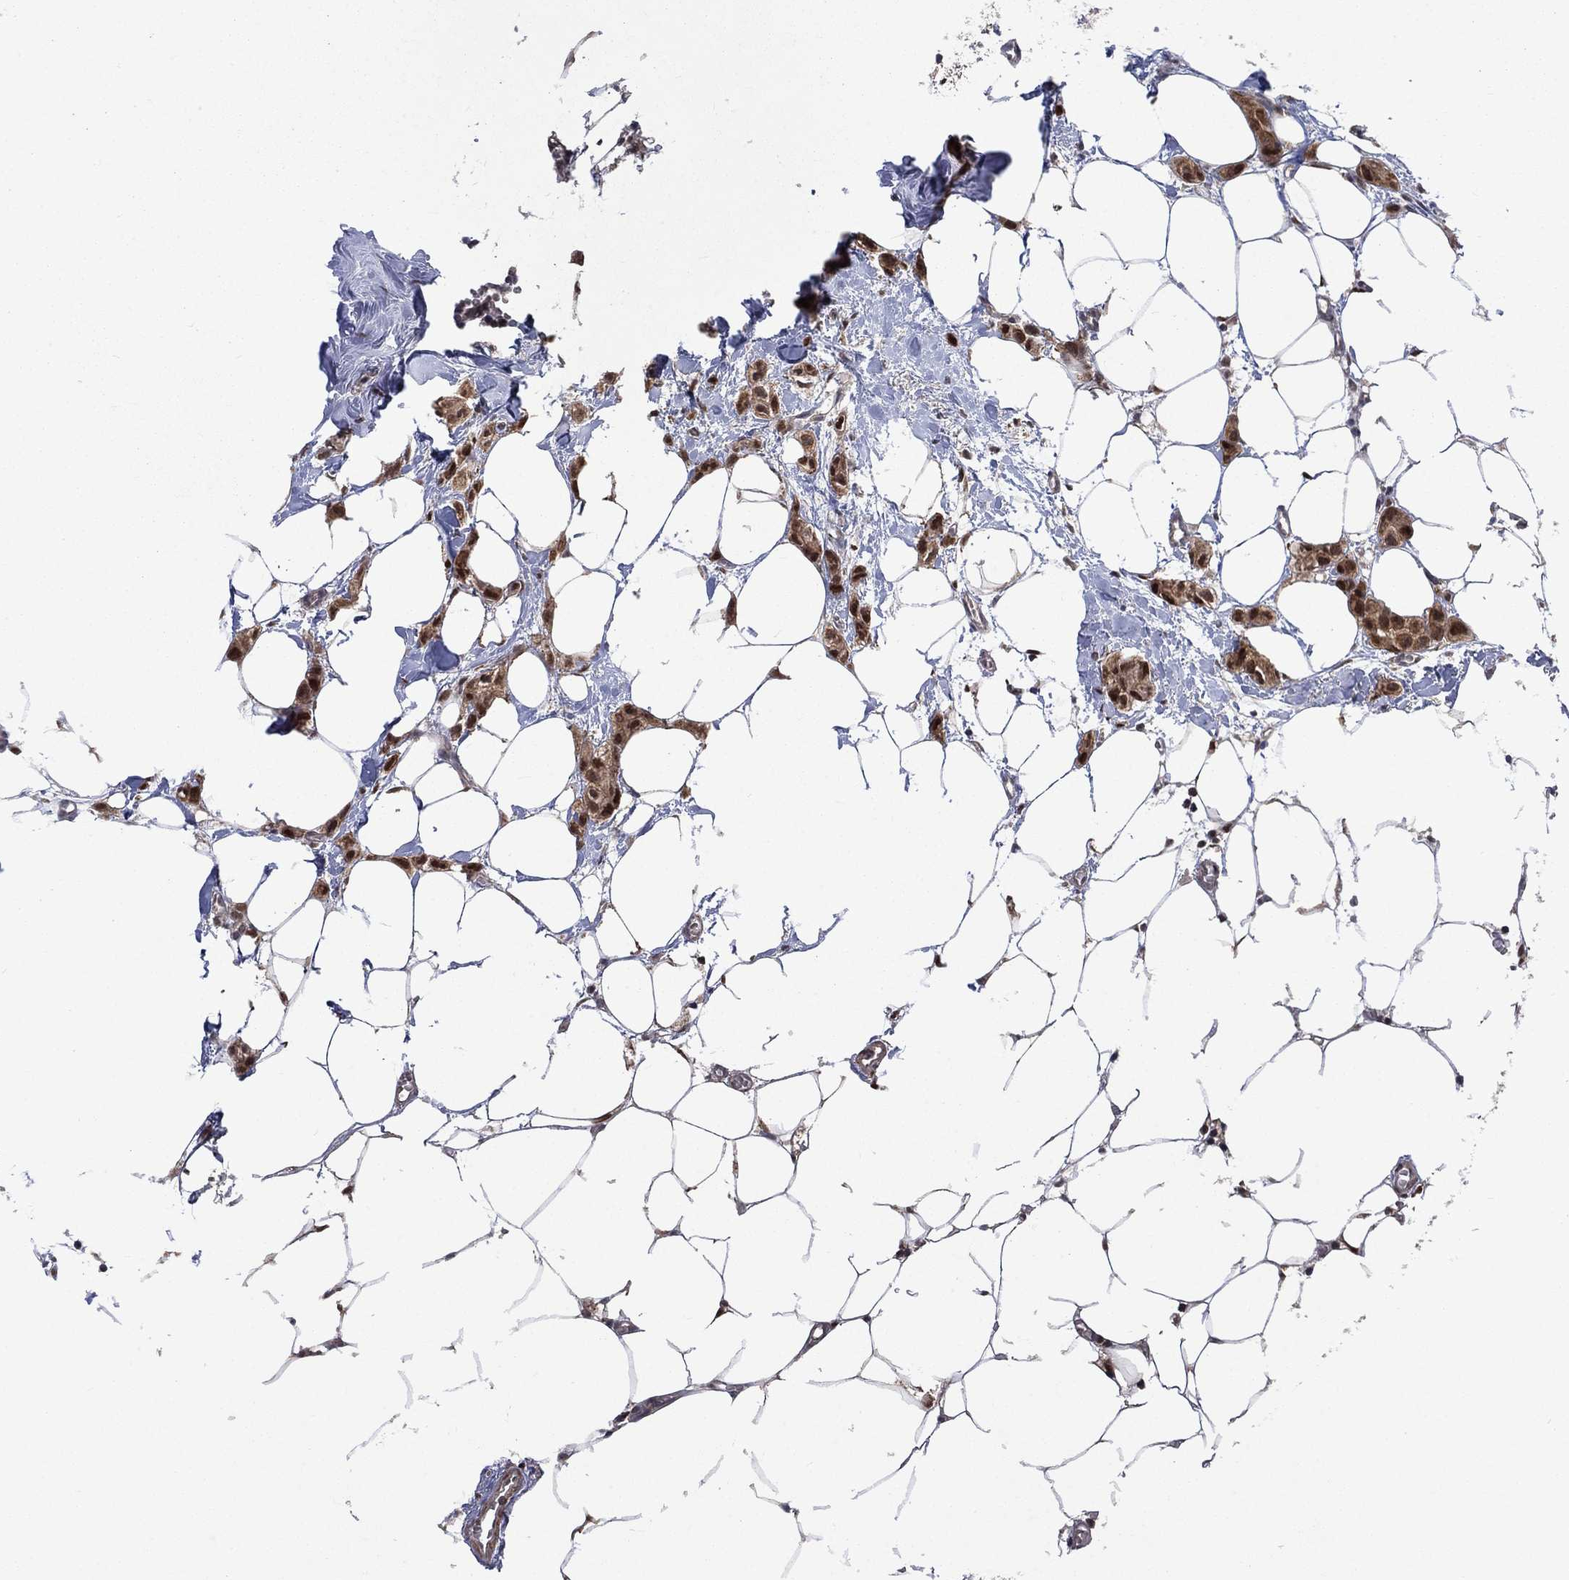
{"staining": {"intensity": "moderate", "quantity": ">75%", "location": "cytoplasmic/membranous,nuclear"}, "tissue": "breast cancer", "cell_type": "Tumor cells", "image_type": "cancer", "snomed": [{"axis": "morphology", "description": "Duct carcinoma"}, {"axis": "topography", "description": "Breast"}], "caption": "Approximately >75% of tumor cells in infiltrating ductal carcinoma (breast) display moderate cytoplasmic/membranous and nuclear protein expression as visualized by brown immunohistochemical staining.", "gene": "IAH1", "patient": {"sex": "female", "age": 85}}